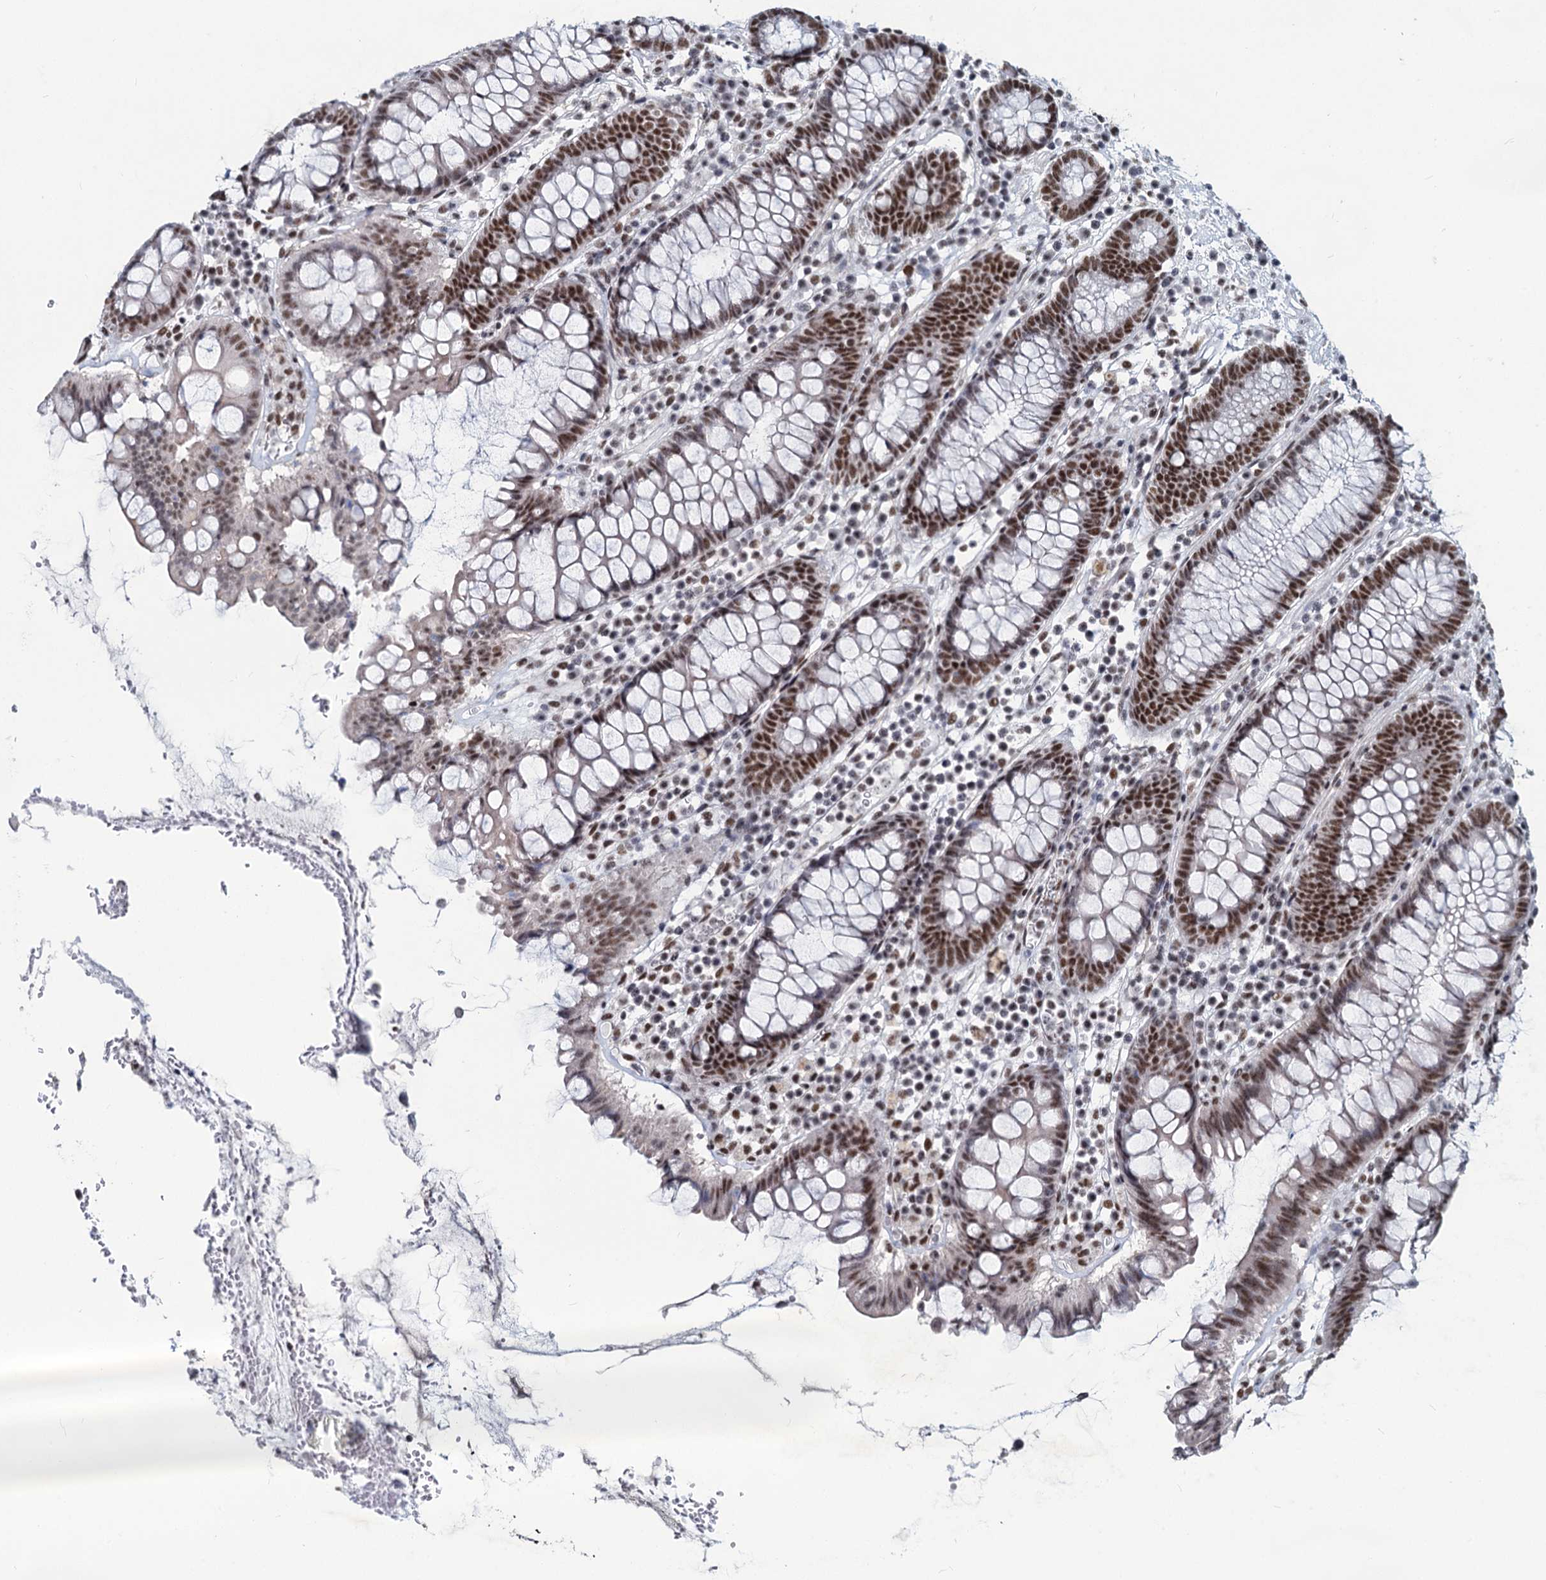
{"staining": {"intensity": "moderate", "quantity": ">75%", "location": "nuclear"}, "tissue": "colorectal cancer", "cell_type": "Tumor cells", "image_type": "cancer", "snomed": [{"axis": "morphology", "description": "Normal tissue, NOS"}, {"axis": "morphology", "description": "Adenocarcinoma, NOS"}, {"axis": "topography", "description": "Colon"}], "caption": "Tumor cells demonstrate moderate nuclear positivity in about >75% of cells in adenocarcinoma (colorectal).", "gene": "METTL14", "patient": {"sex": "female", "age": 75}}